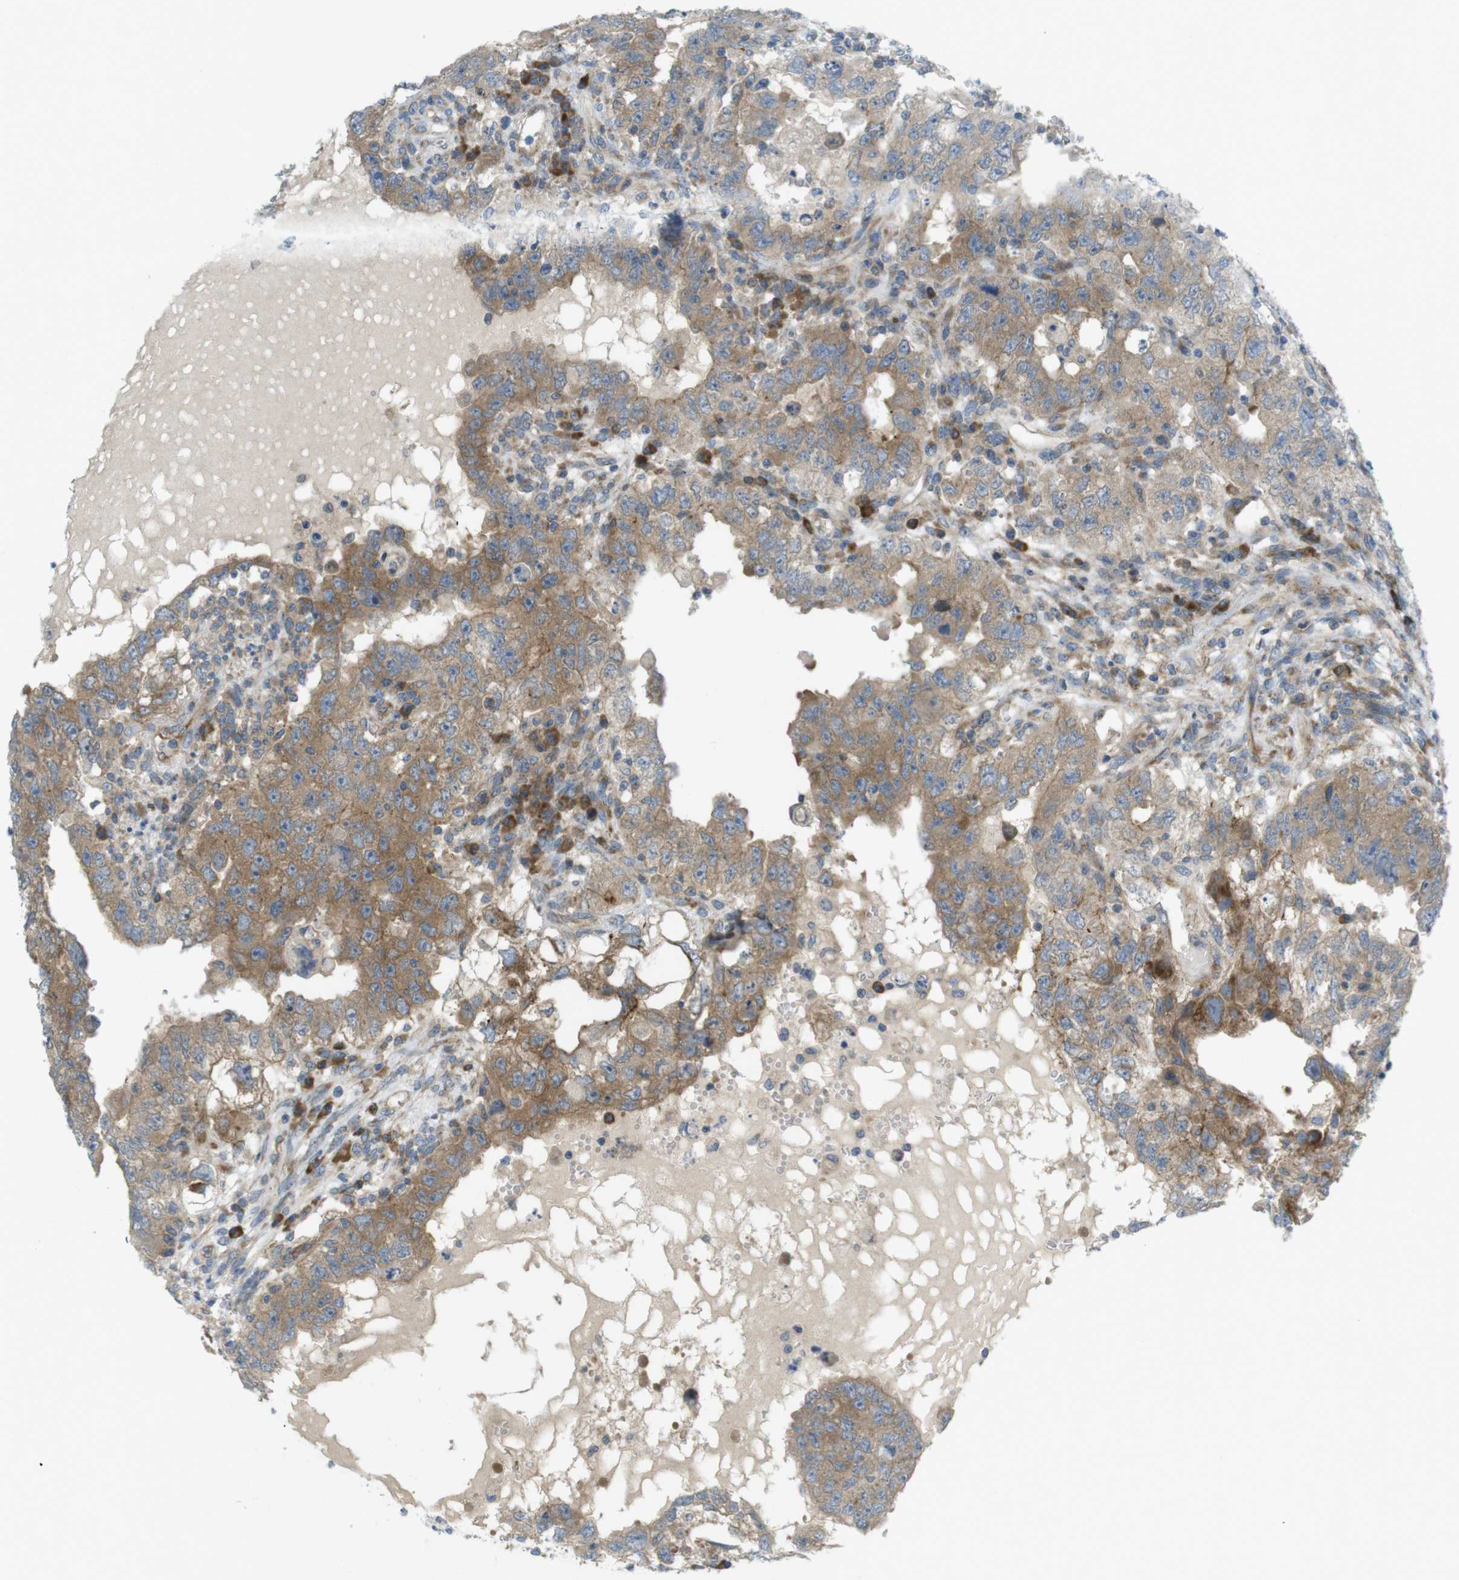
{"staining": {"intensity": "moderate", "quantity": ">75%", "location": "cytoplasmic/membranous"}, "tissue": "testis cancer", "cell_type": "Tumor cells", "image_type": "cancer", "snomed": [{"axis": "morphology", "description": "Carcinoma, Embryonal, NOS"}, {"axis": "topography", "description": "Testis"}], "caption": "Moderate cytoplasmic/membranous staining for a protein is seen in approximately >75% of tumor cells of testis cancer using immunohistochemistry (IHC).", "gene": "GJC3", "patient": {"sex": "male", "age": 26}}